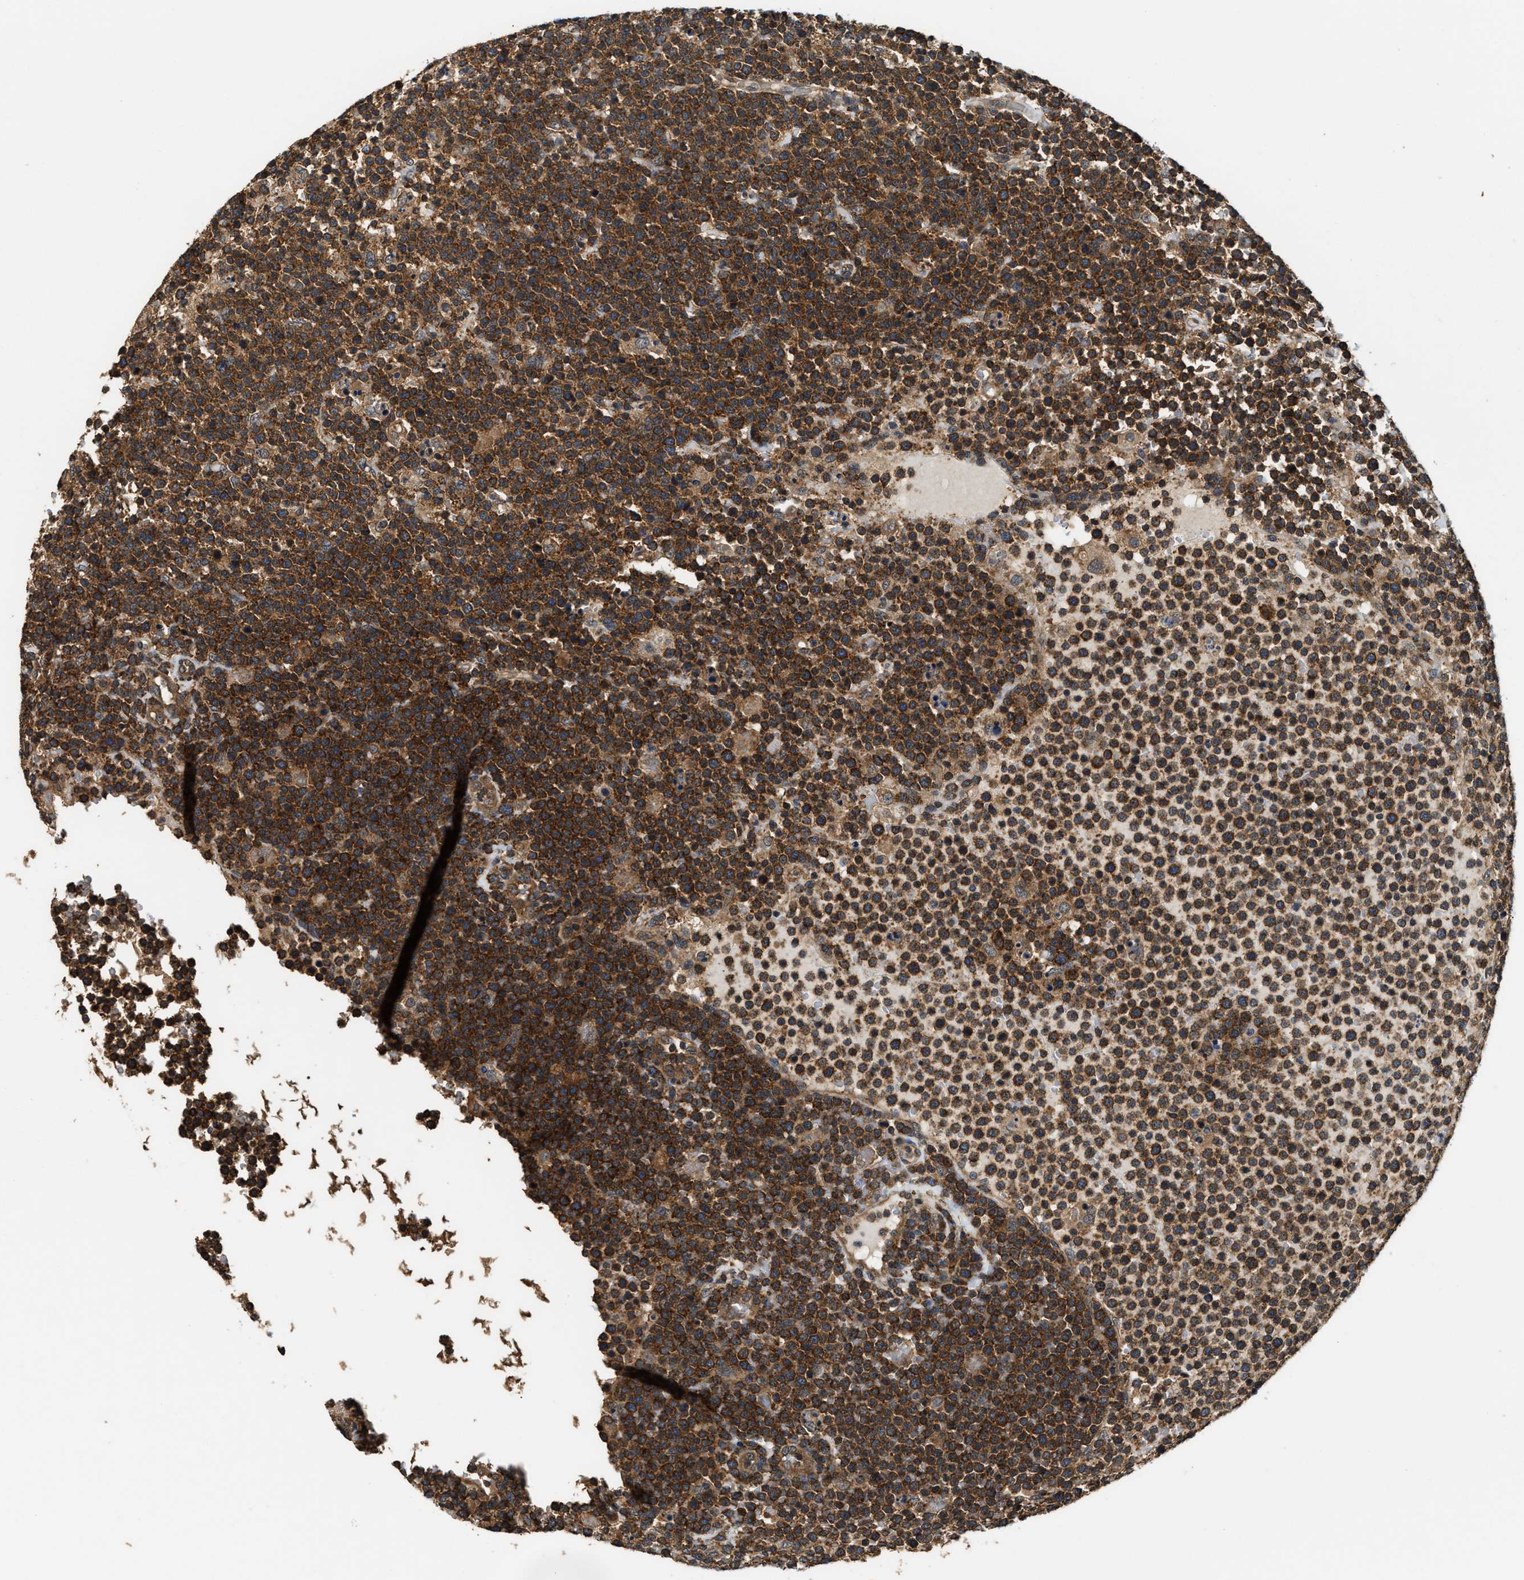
{"staining": {"intensity": "strong", "quantity": ">75%", "location": "cytoplasmic/membranous"}, "tissue": "lymphoma", "cell_type": "Tumor cells", "image_type": "cancer", "snomed": [{"axis": "morphology", "description": "Malignant lymphoma, non-Hodgkin's type, High grade"}, {"axis": "topography", "description": "Lymph node"}], "caption": "Lymphoma stained with a protein marker reveals strong staining in tumor cells.", "gene": "DNAJC2", "patient": {"sex": "male", "age": 61}}